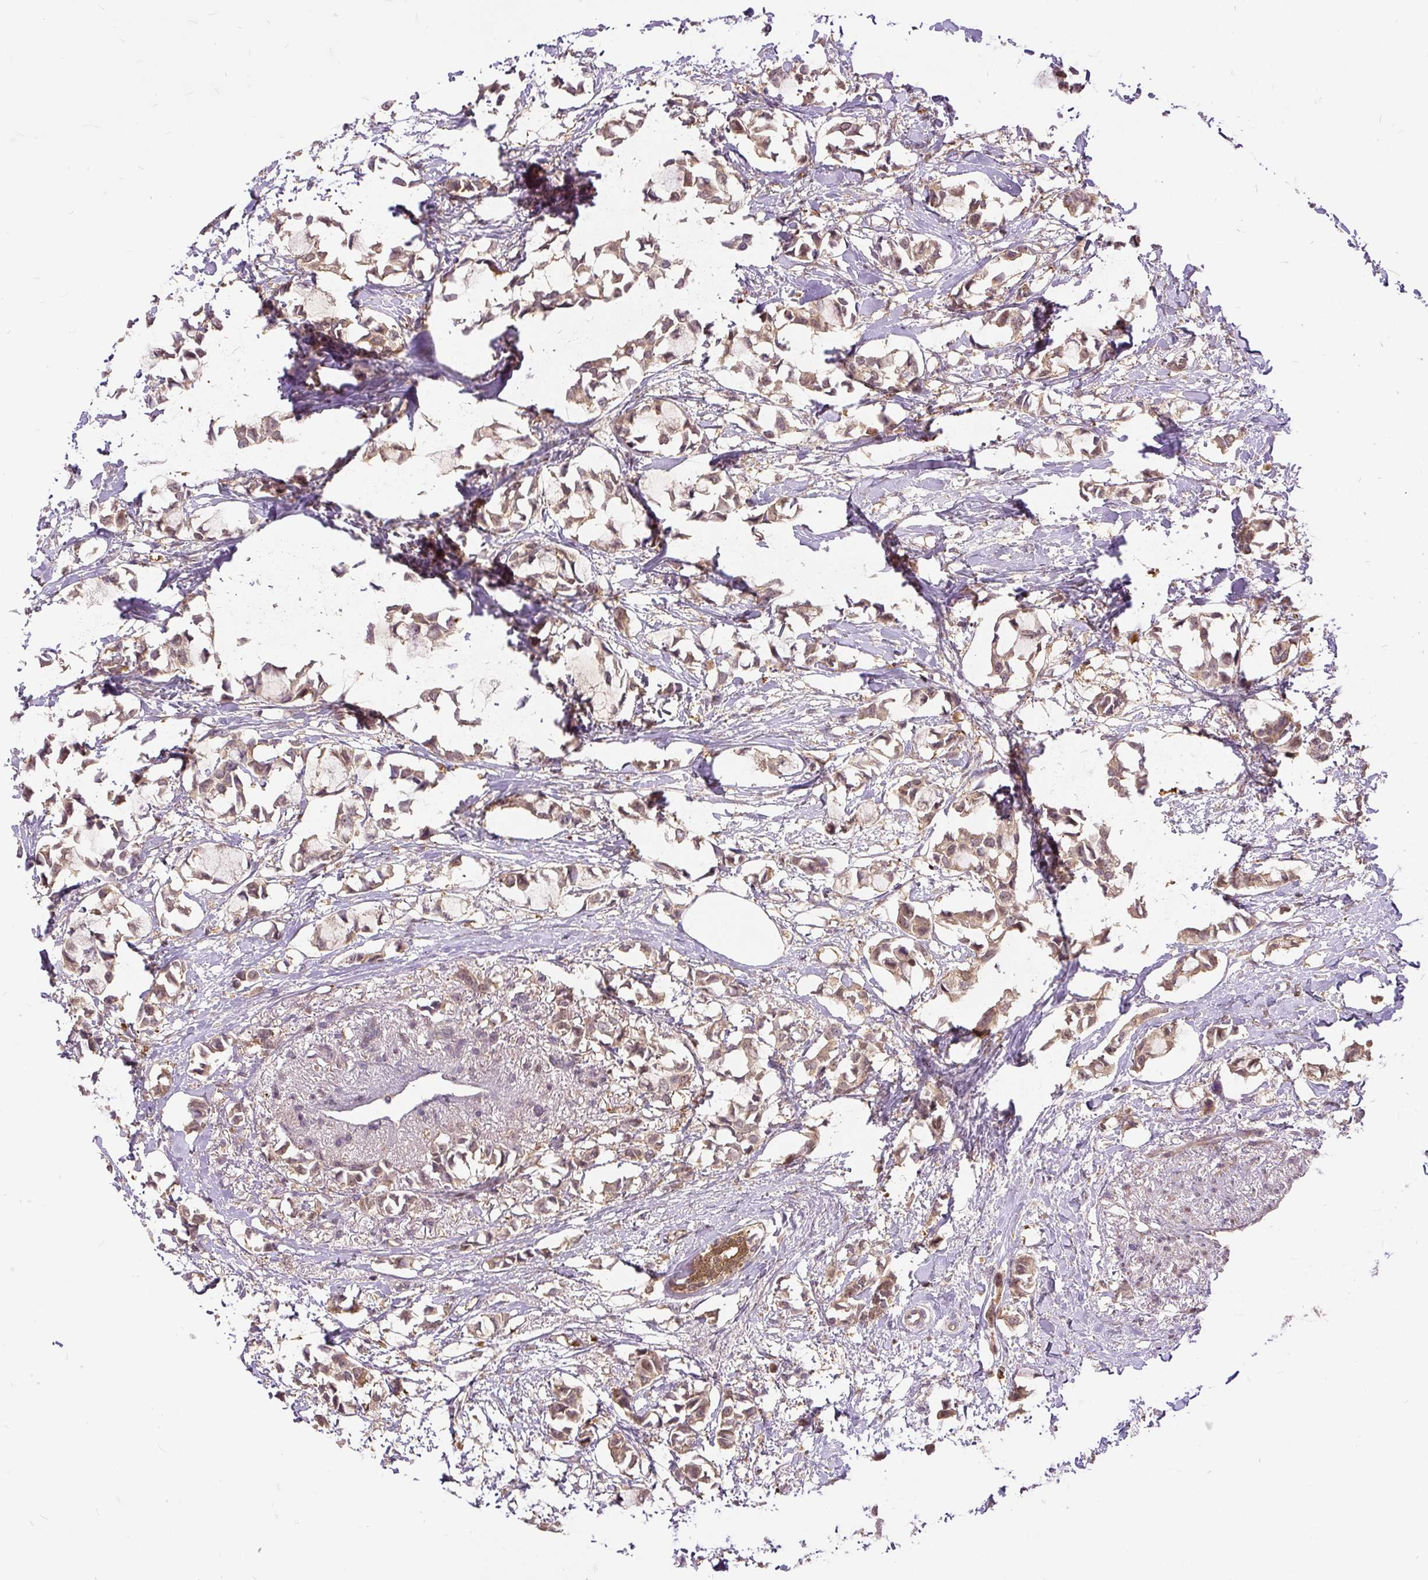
{"staining": {"intensity": "weak", "quantity": ">75%", "location": "cytoplasmic/membranous"}, "tissue": "breast cancer", "cell_type": "Tumor cells", "image_type": "cancer", "snomed": [{"axis": "morphology", "description": "Duct carcinoma"}, {"axis": "topography", "description": "Breast"}], "caption": "Tumor cells exhibit low levels of weak cytoplasmic/membranous staining in about >75% of cells in breast cancer (intraductal carcinoma). The staining is performed using DAB brown chromogen to label protein expression. The nuclei are counter-stained blue using hematoxylin.", "gene": "AP5S1", "patient": {"sex": "female", "age": 73}}